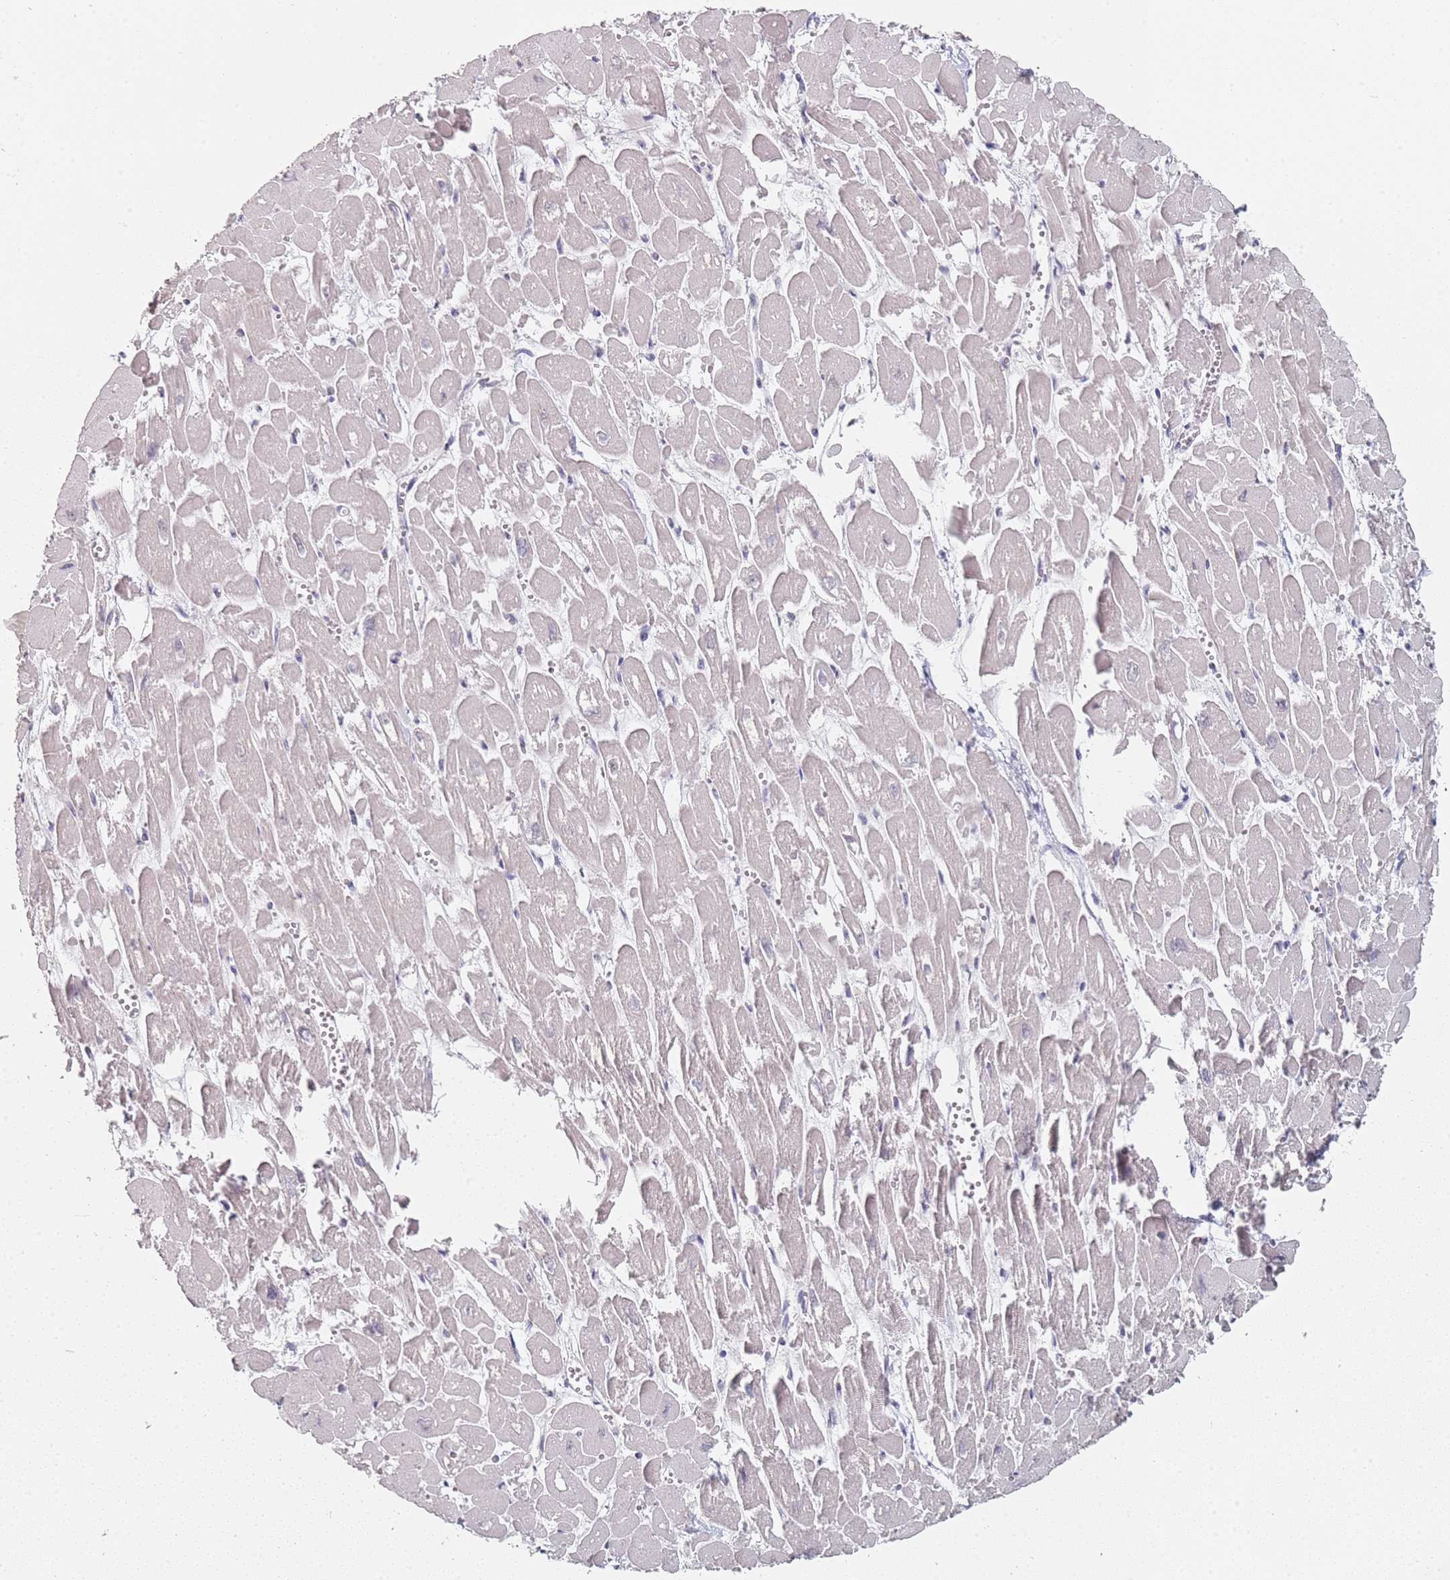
{"staining": {"intensity": "moderate", "quantity": "<25%", "location": "cytoplasmic/membranous"}, "tissue": "heart muscle", "cell_type": "Cardiomyocytes", "image_type": "normal", "snomed": [{"axis": "morphology", "description": "Normal tissue, NOS"}, {"axis": "topography", "description": "Heart"}], "caption": "Moderate cytoplasmic/membranous expression for a protein is seen in approximately <25% of cardiomyocytes of normal heart muscle using IHC.", "gene": "DNAH11", "patient": {"sex": "male", "age": 54}}